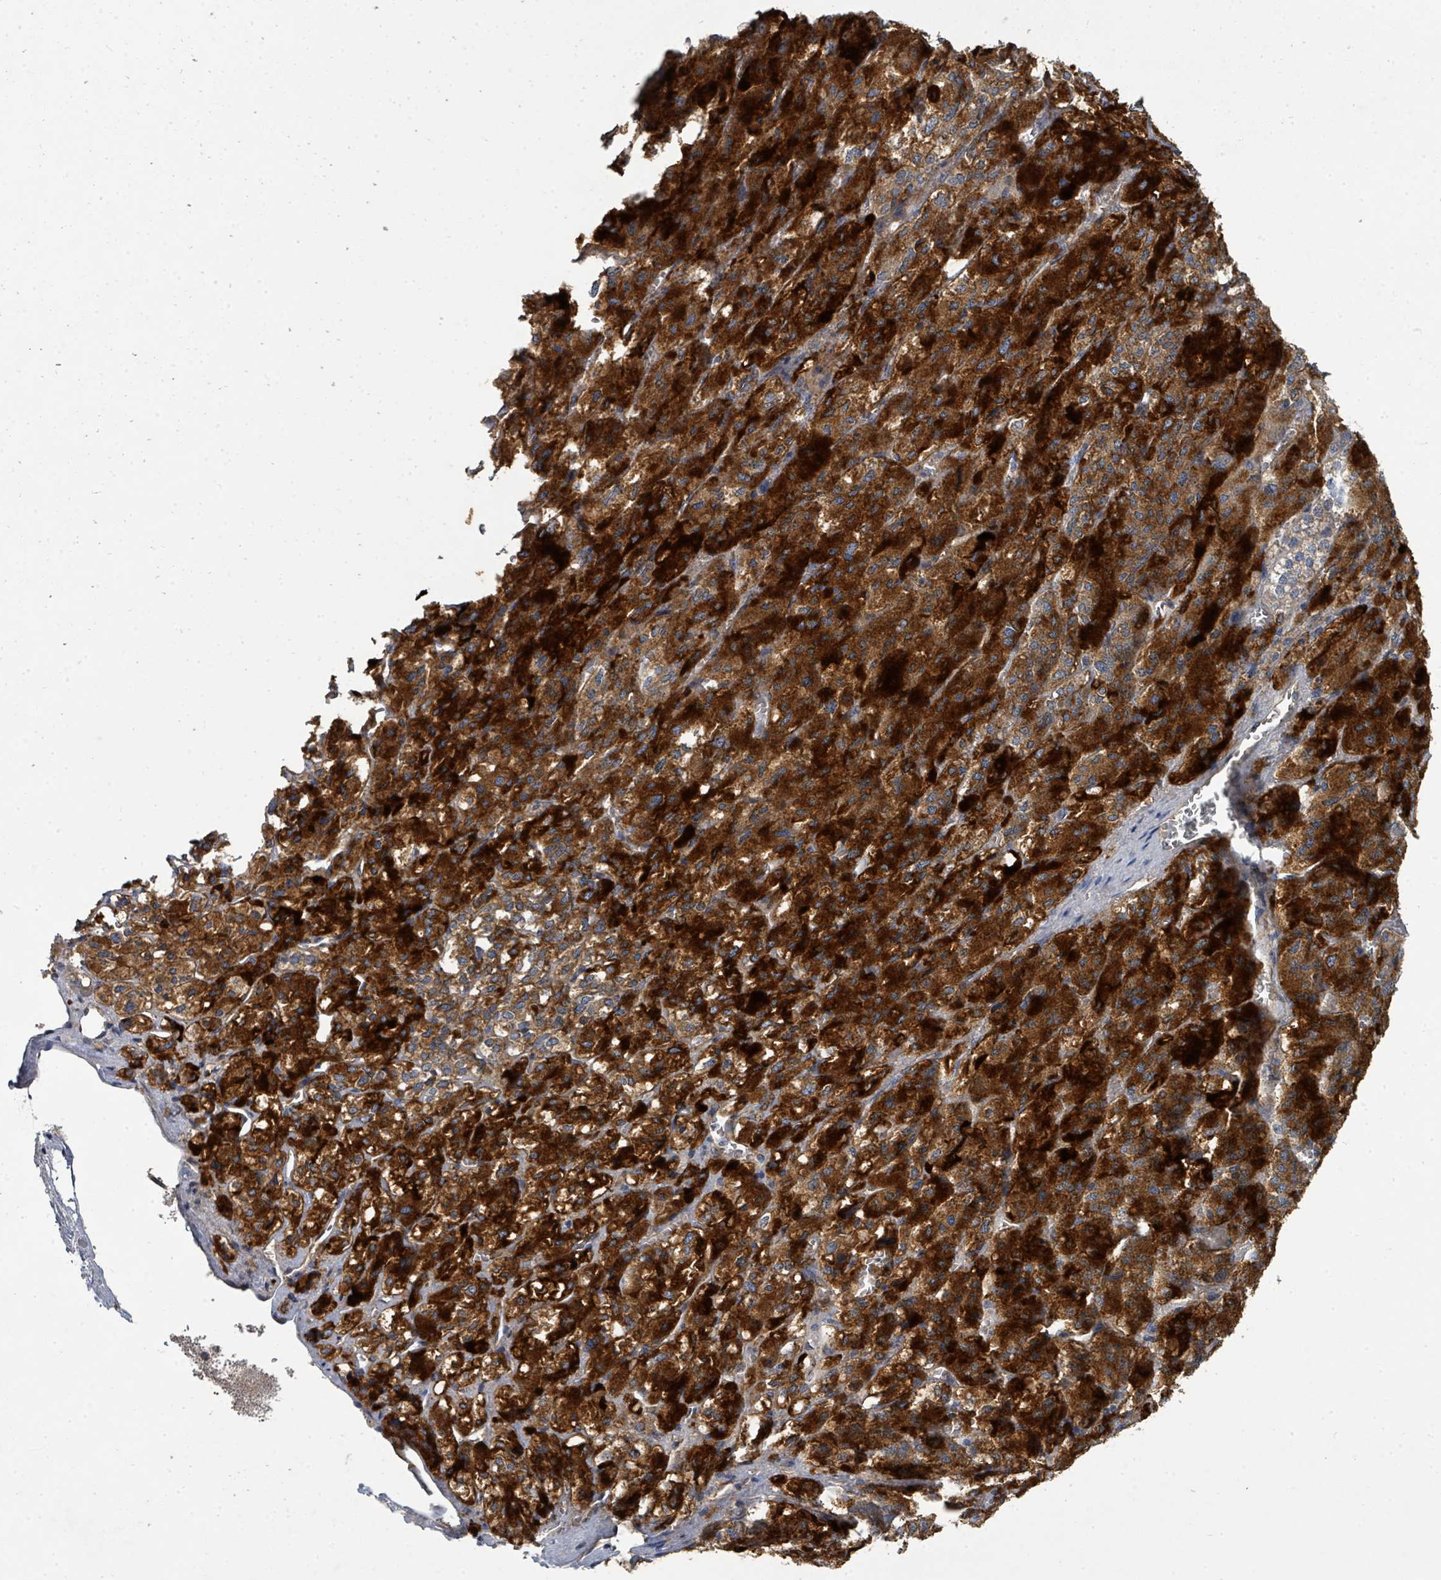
{"staining": {"intensity": "strong", "quantity": "25%-75%", "location": "cytoplasmic/membranous"}, "tissue": "adrenal gland", "cell_type": "Glandular cells", "image_type": "normal", "snomed": [{"axis": "morphology", "description": "Normal tissue, NOS"}, {"axis": "topography", "description": "Adrenal gland"}], "caption": "IHC (DAB (3,3'-diaminobenzidine)) staining of normal human adrenal gland shows strong cytoplasmic/membranous protein positivity in approximately 25%-75% of glandular cells. (IHC, brightfield microscopy, high magnification).", "gene": "IFIT1", "patient": {"sex": "female", "age": 41}}